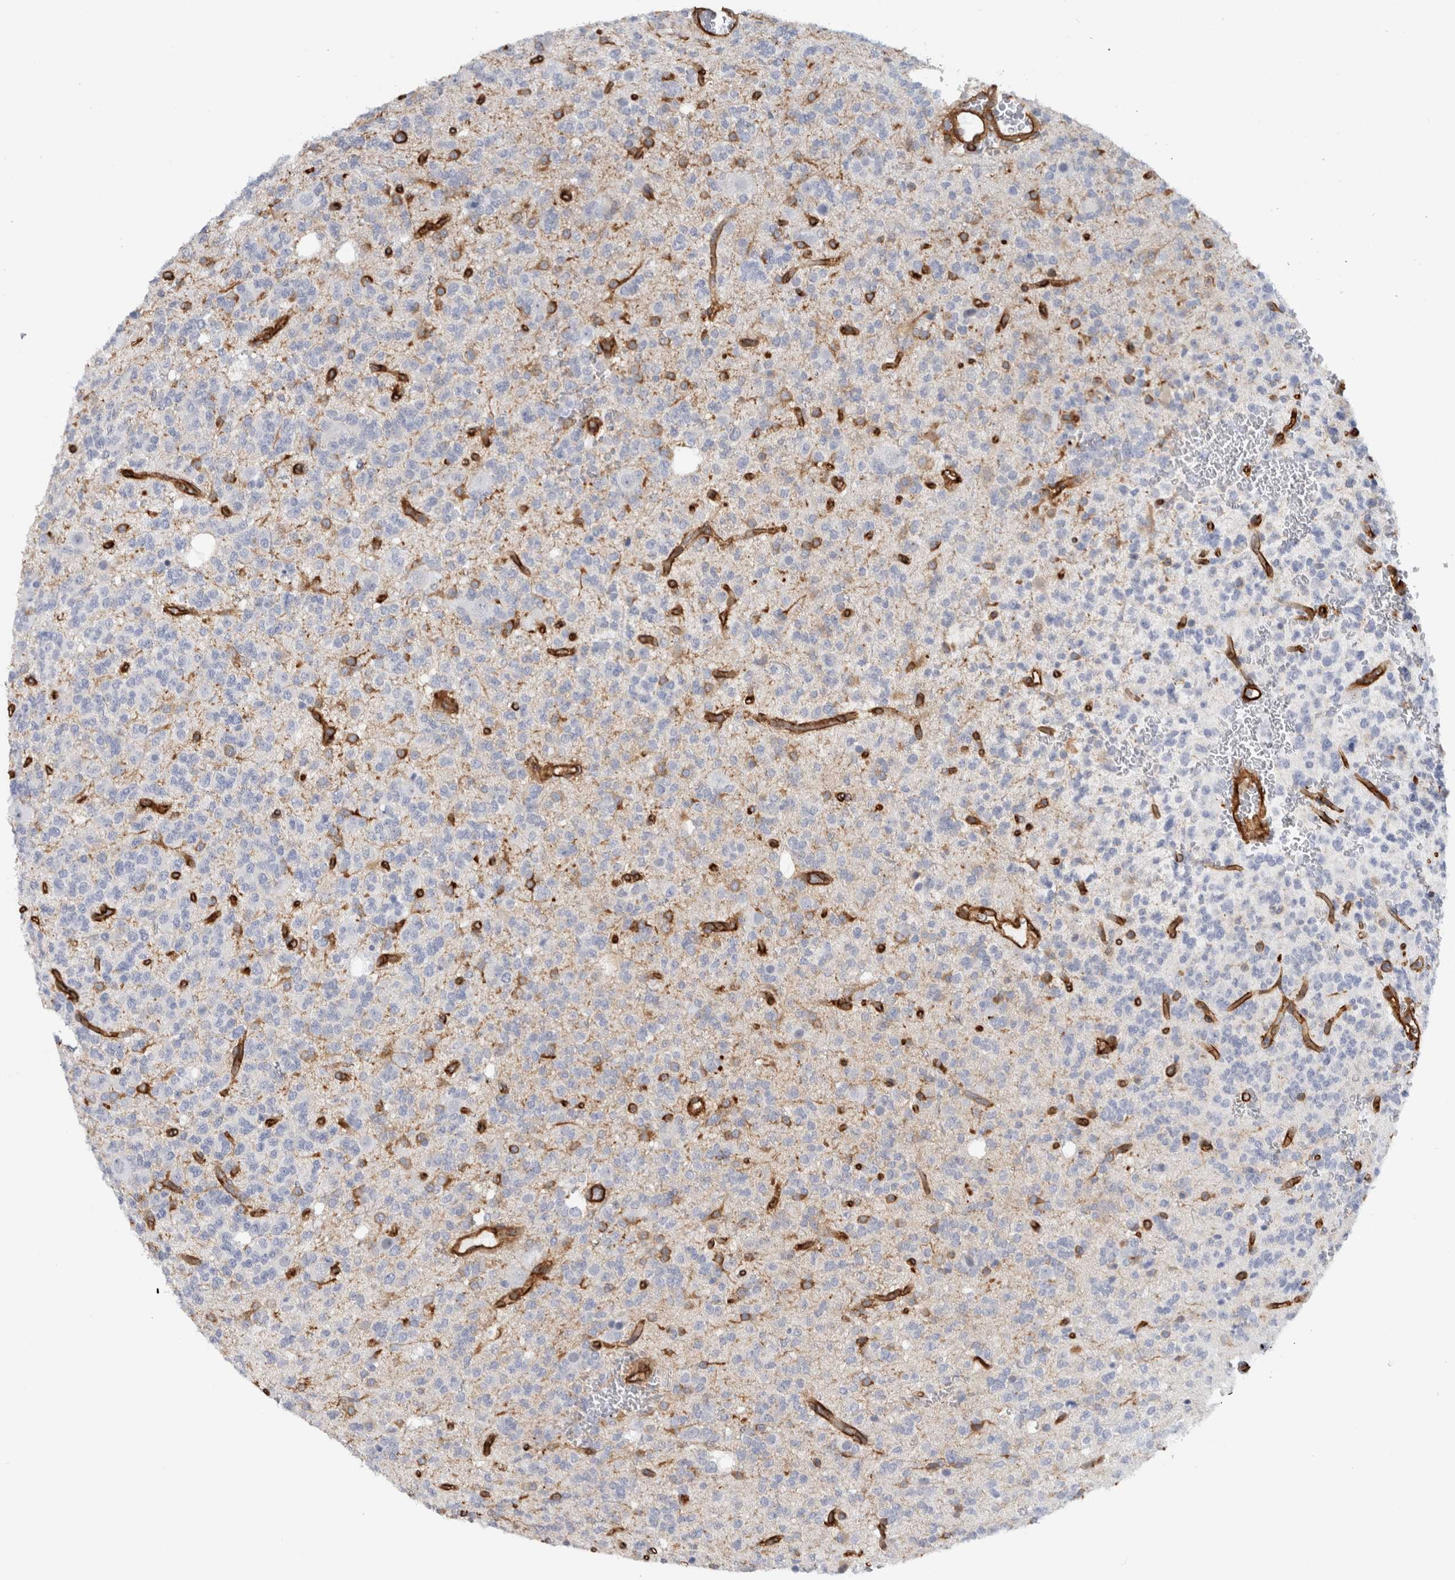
{"staining": {"intensity": "negative", "quantity": "none", "location": "none"}, "tissue": "glioma", "cell_type": "Tumor cells", "image_type": "cancer", "snomed": [{"axis": "morphology", "description": "Glioma, malignant, Low grade"}, {"axis": "topography", "description": "Brain"}], "caption": "A micrograph of glioma stained for a protein shows no brown staining in tumor cells.", "gene": "AHNAK", "patient": {"sex": "male", "age": 38}}